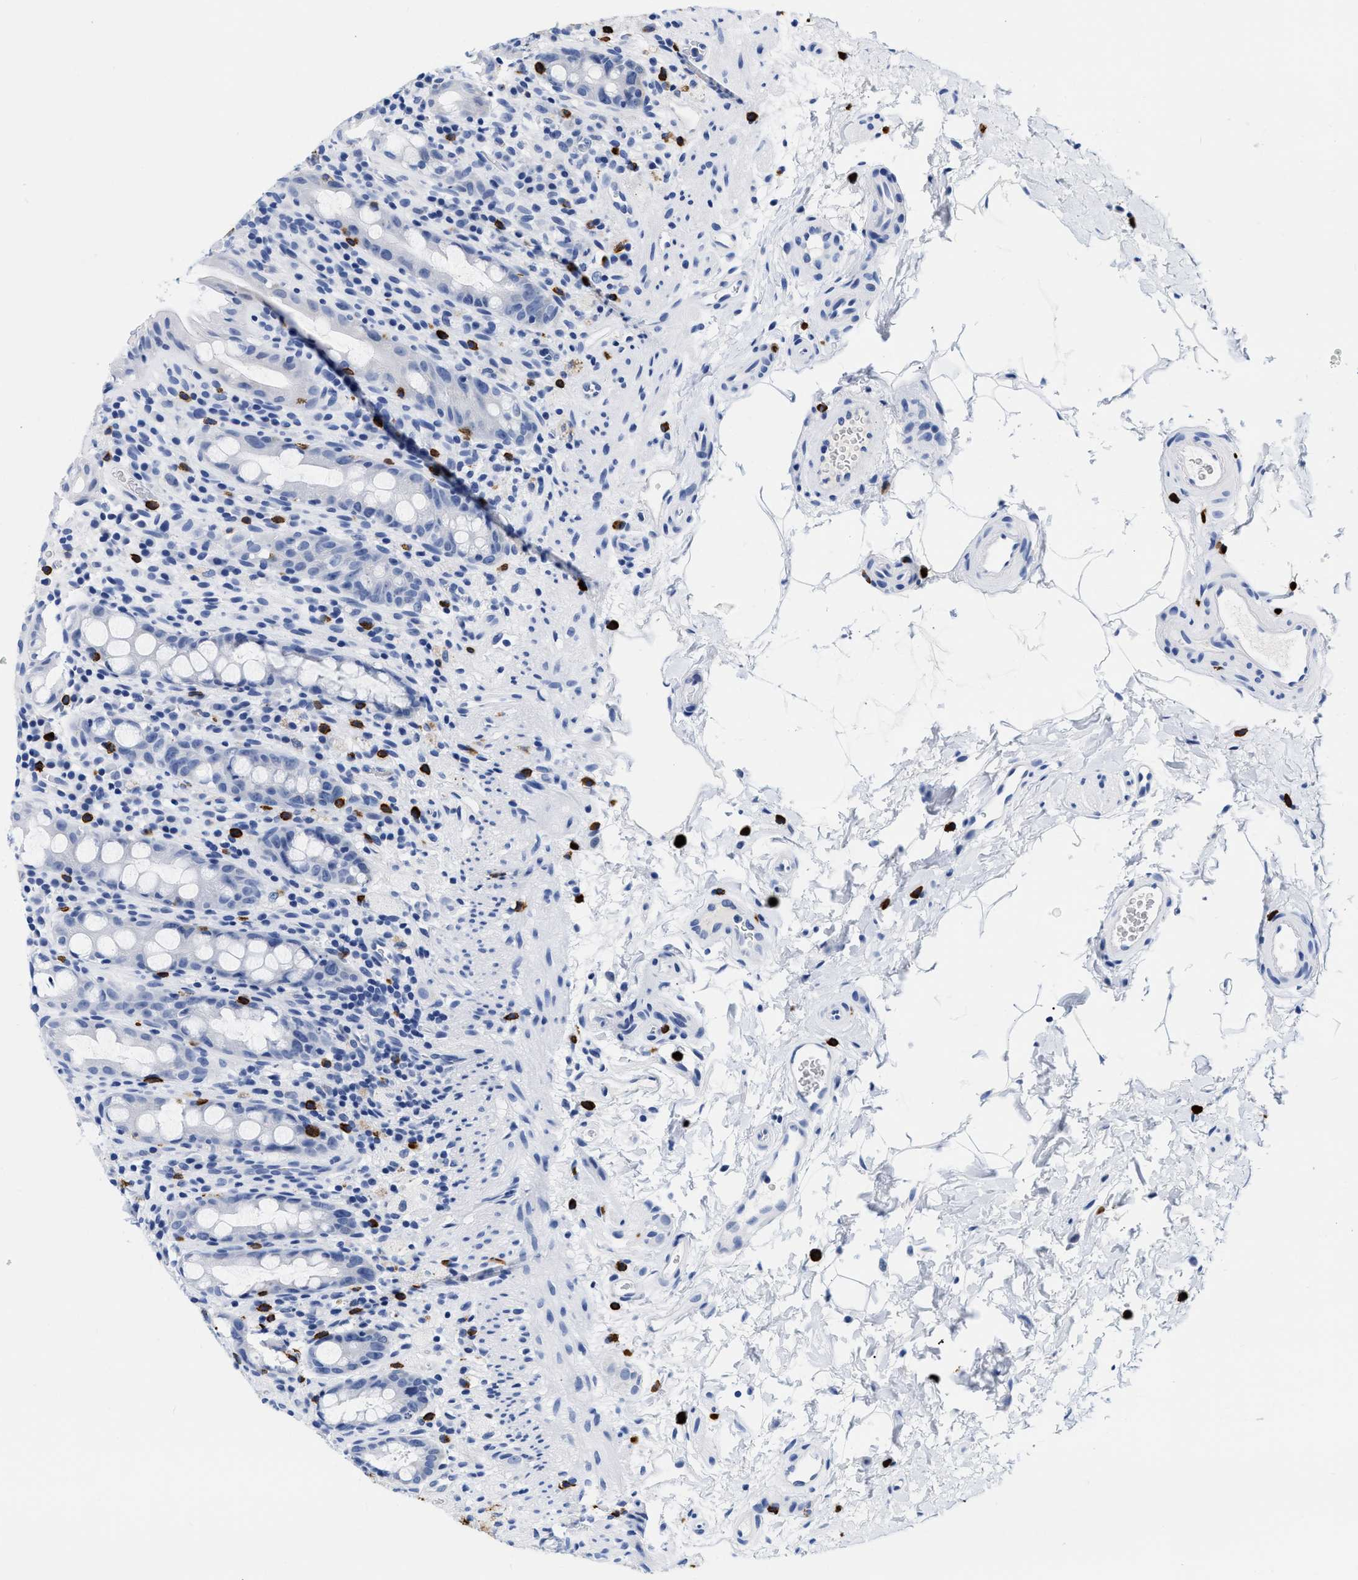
{"staining": {"intensity": "negative", "quantity": "none", "location": "none"}, "tissue": "rectum", "cell_type": "Glandular cells", "image_type": "normal", "snomed": [{"axis": "morphology", "description": "Normal tissue, NOS"}, {"axis": "topography", "description": "Rectum"}], "caption": "The photomicrograph reveals no staining of glandular cells in benign rectum.", "gene": "CER1", "patient": {"sex": "male", "age": 44}}